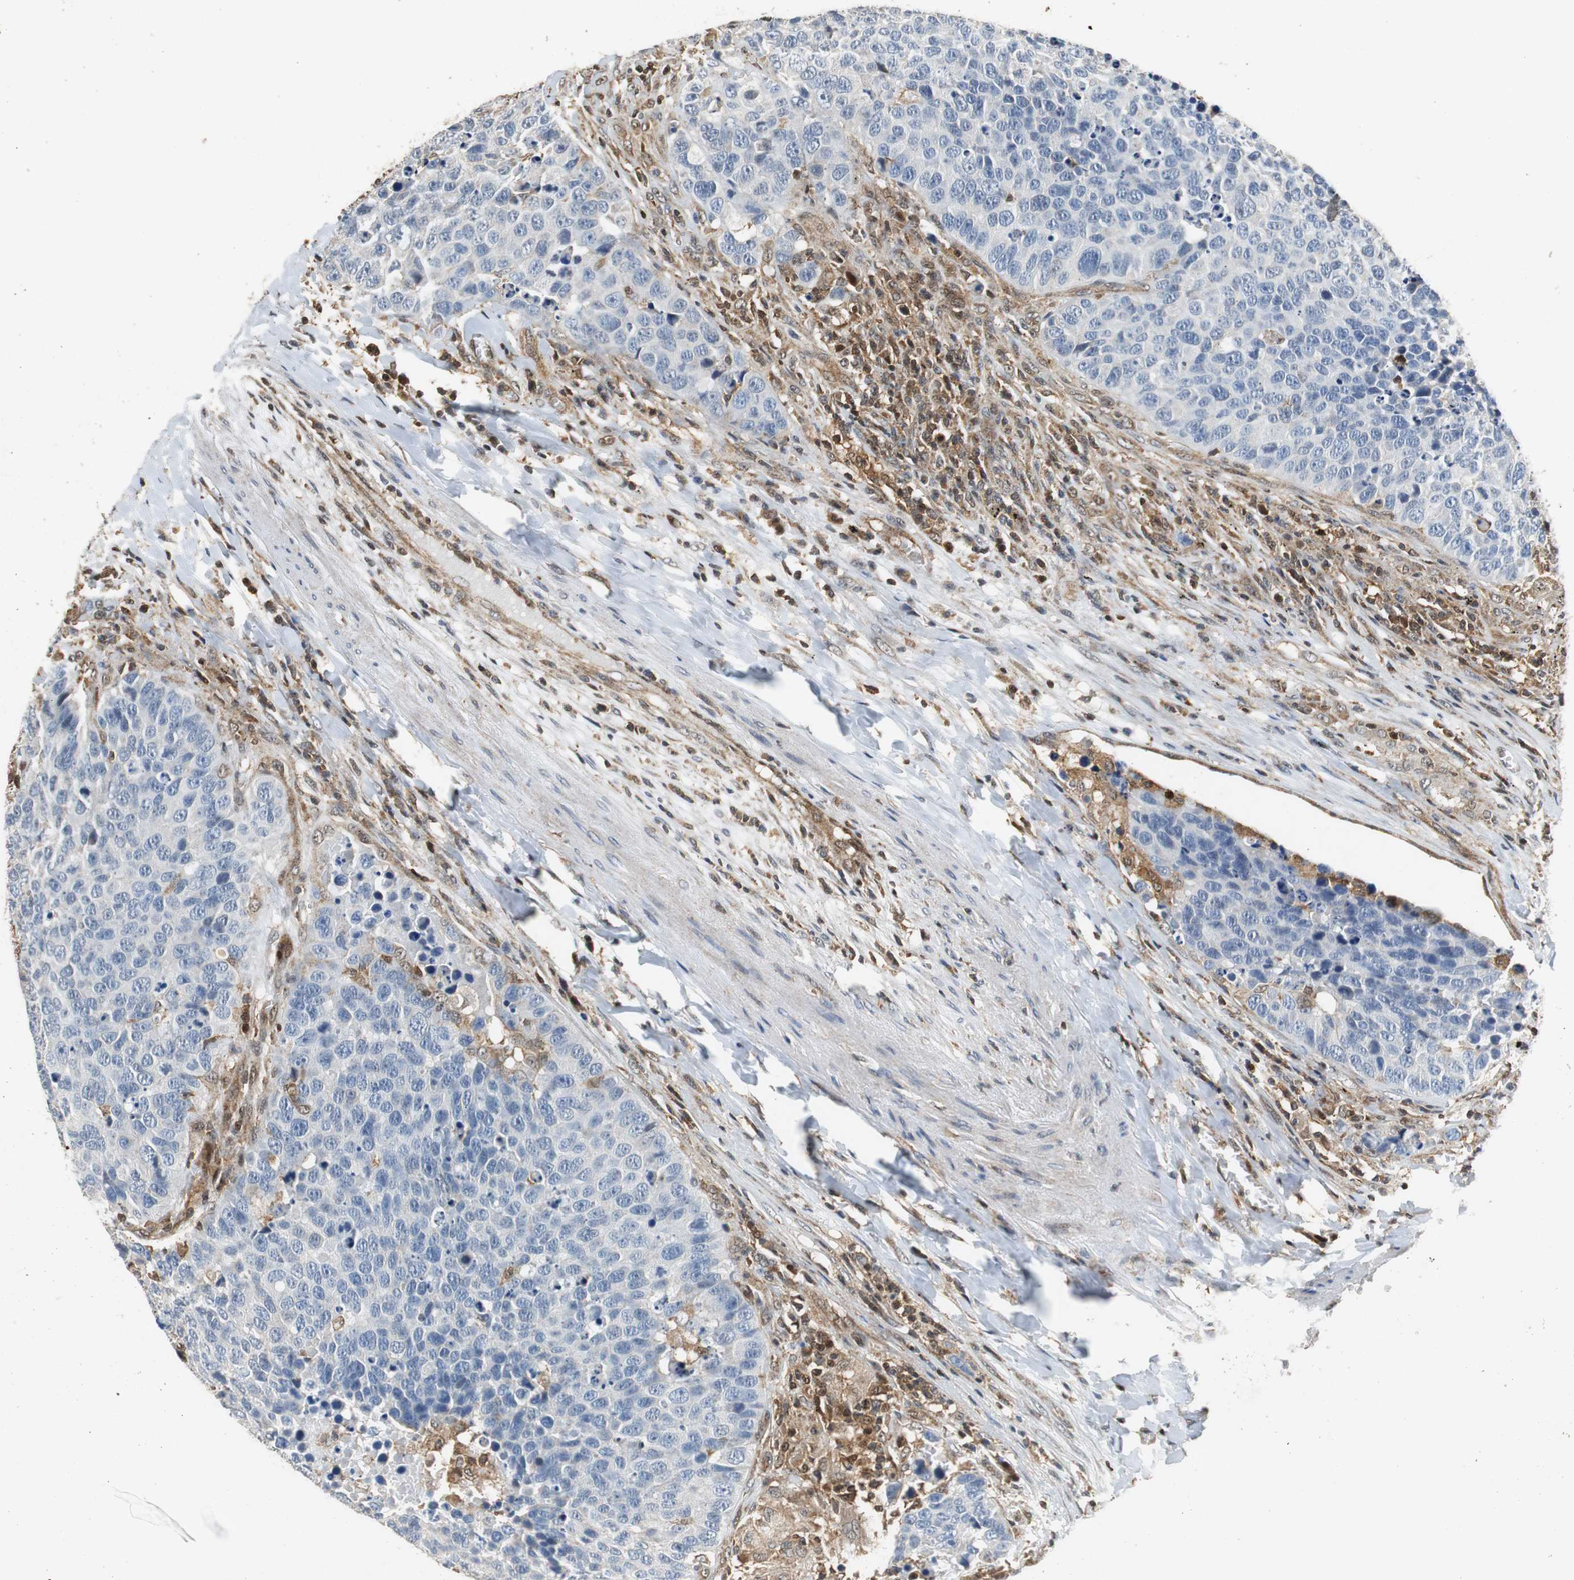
{"staining": {"intensity": "negative", "quantity": "none", "location": "none"}, "tissue": "carcinoid", "cell_type": "Tumor cells", "image_type": "cancer", "snomed": [{"axis": "morphology", "description": "Carcinoid, malignant, NOS"}, {"axis": "topography", "description": "Lung"}], "caption": "IHC of human carcinoid displays no staining in tumor cells. (Brightfield microscopy of DAB IHC at high magnification).", "gene": "GSDMD", "patient": {"sex": "male", "age": 60}}